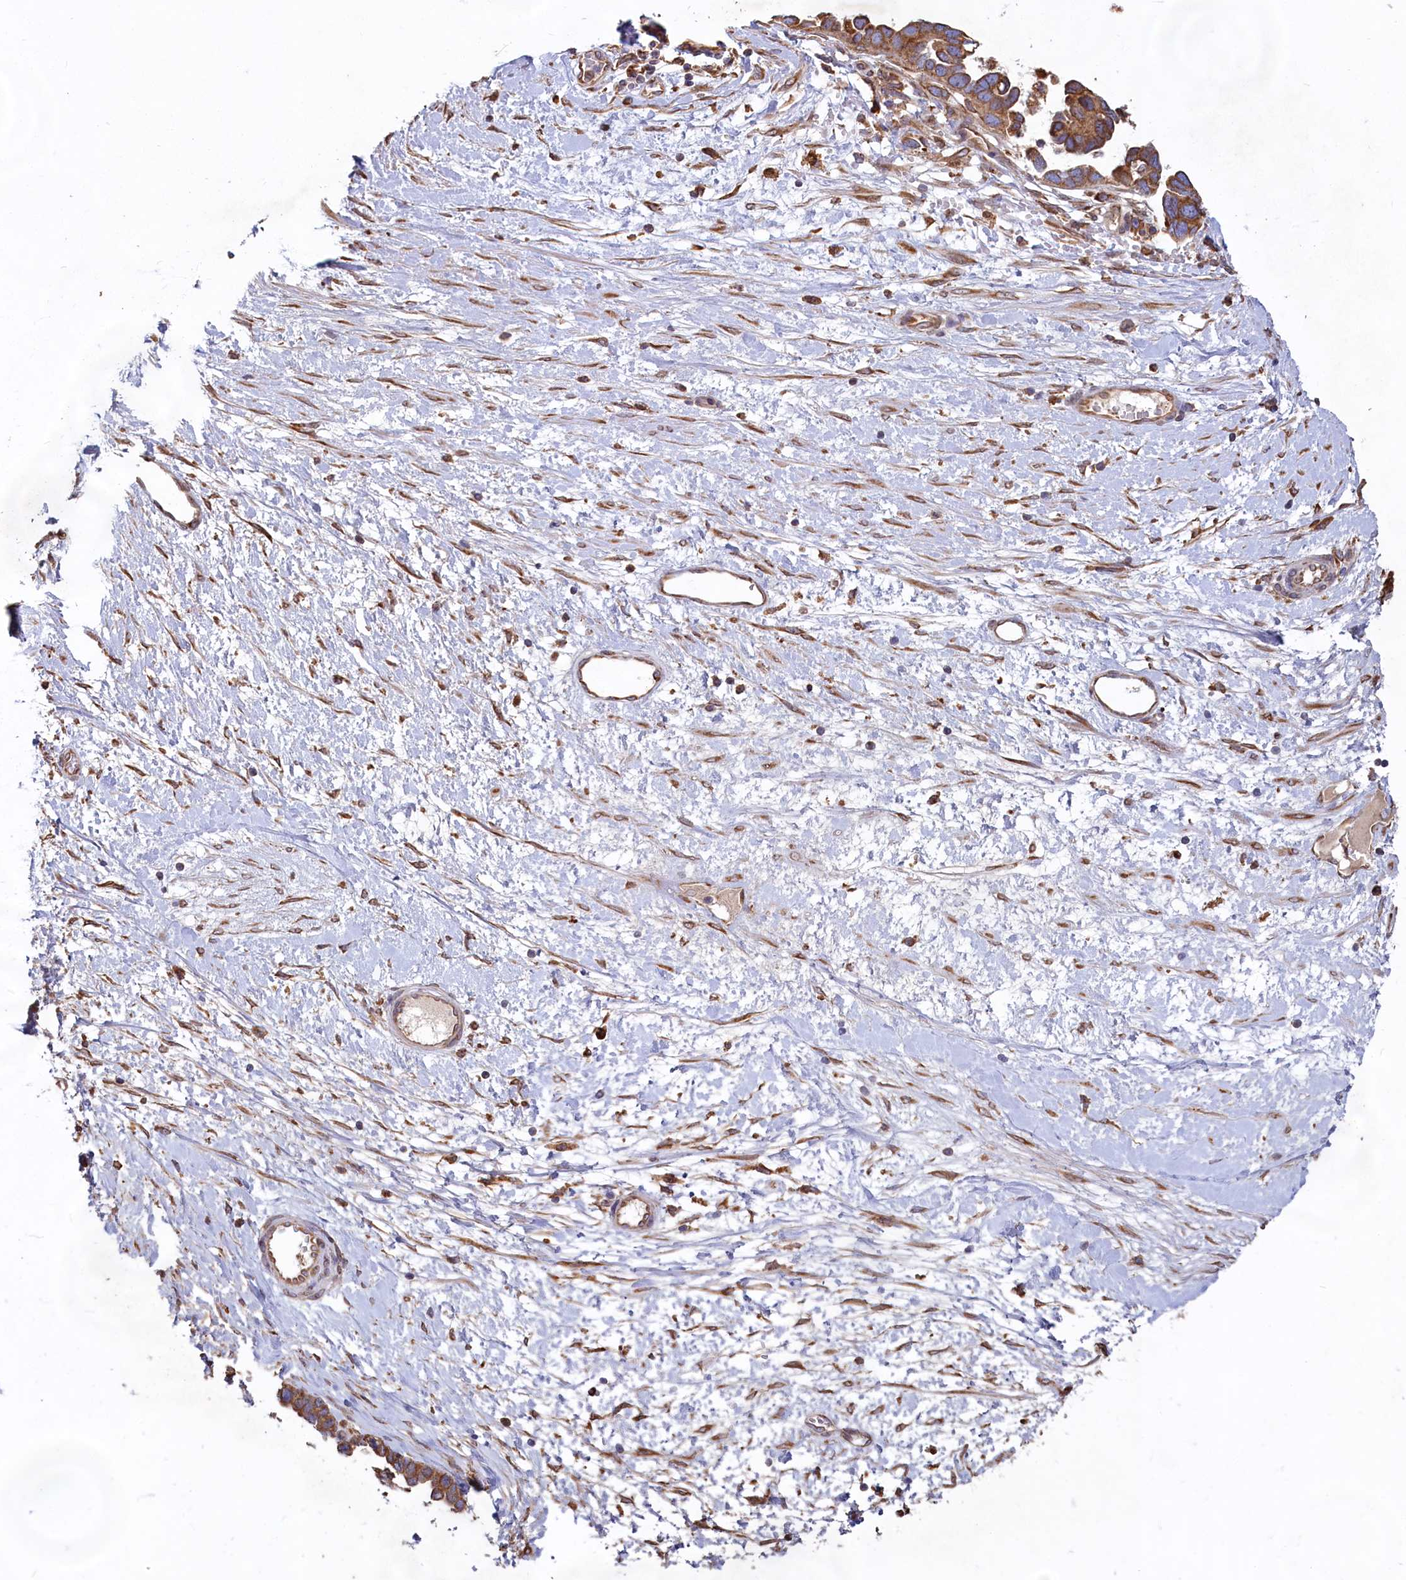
{"staining": {"intensity": "moderate", "quantity": ">75%", "location": "cytoplasmic/membranous"}, "tissue": "ovarian cancer", "cell_type": "Tumor cells", "image_type": "cancer", "snomed": [{"axis": "morphology", "description": "Cystadenocarcinoma, serous, NOS"}, {"axis": "topography", "description": "Ovary"}], "caption": "About >75% of tumor cells in ovarian cancer exhibit moderate cytoplasmic/membranous protein expression as visualized by brown immunohistochemical staining.", "gene": "TBC1D19", "patient": {"sex": "female", "age": 54}}